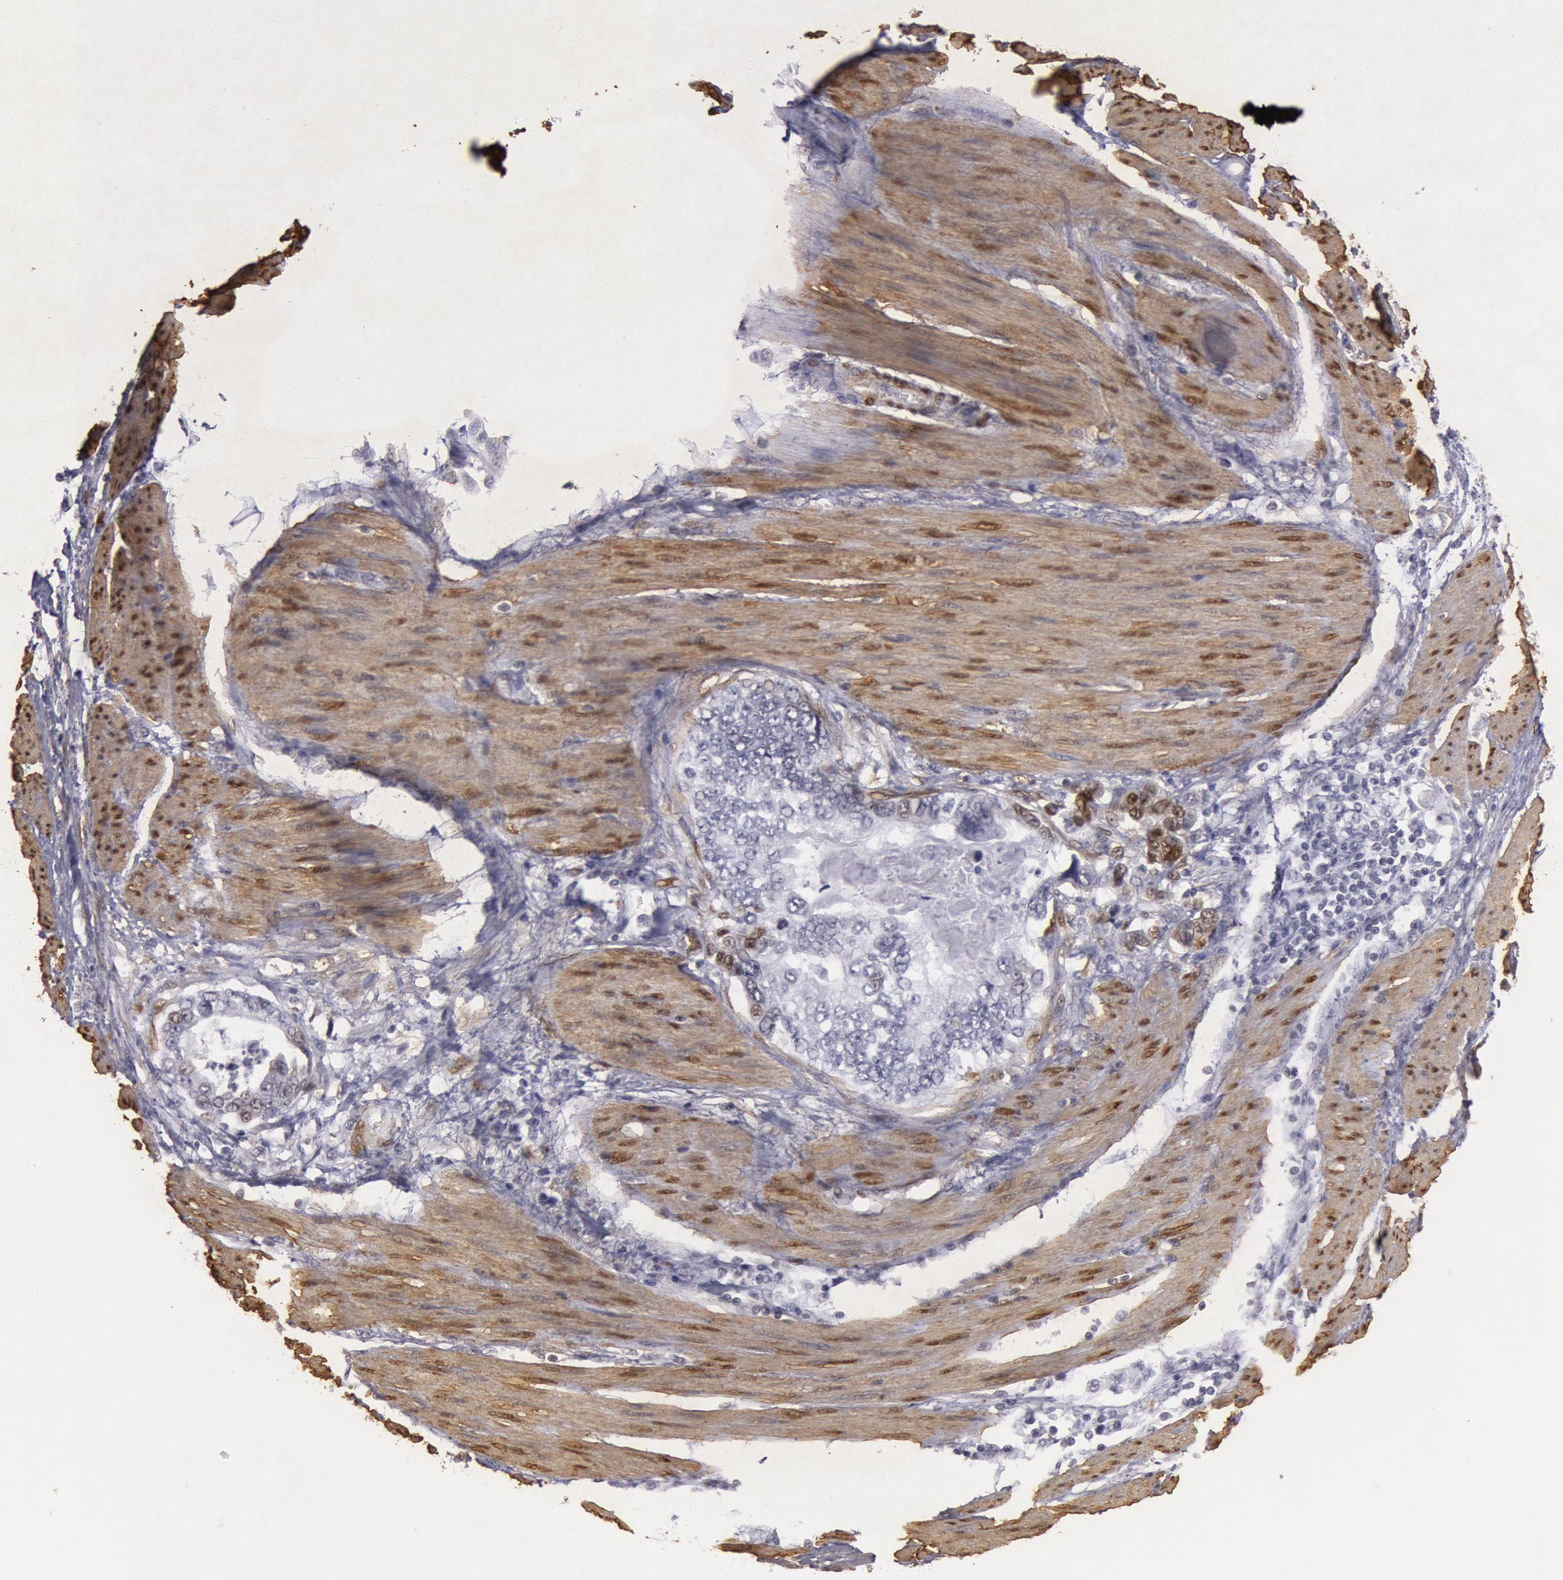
{"staining": {"intensity": "negative", "quantity": "none", "location": "none"}, "tissue": "stomach cancer", "cell_type": "Tumor cells", "image_type": "cancer", "snomed": [{"axis": "morphology", "description": "Adenocarcinoma, NOS"}, {"axis": "topography", "description": "Pancreas"}, {"axis": "topography", "description": "Stomach, upper"}], "caption": "DAB immunohistochemical staining of human stomach adenocarcinoma displays no significant positivity in tumor cells. (Stains: DAB immunohistochemistry (IHC) with hematoxylin counter stain, Microscopy: brightfield microscopy at high magnification).", "gene": "TAGLN", "patient": {"sex": "male", "age": 77}}